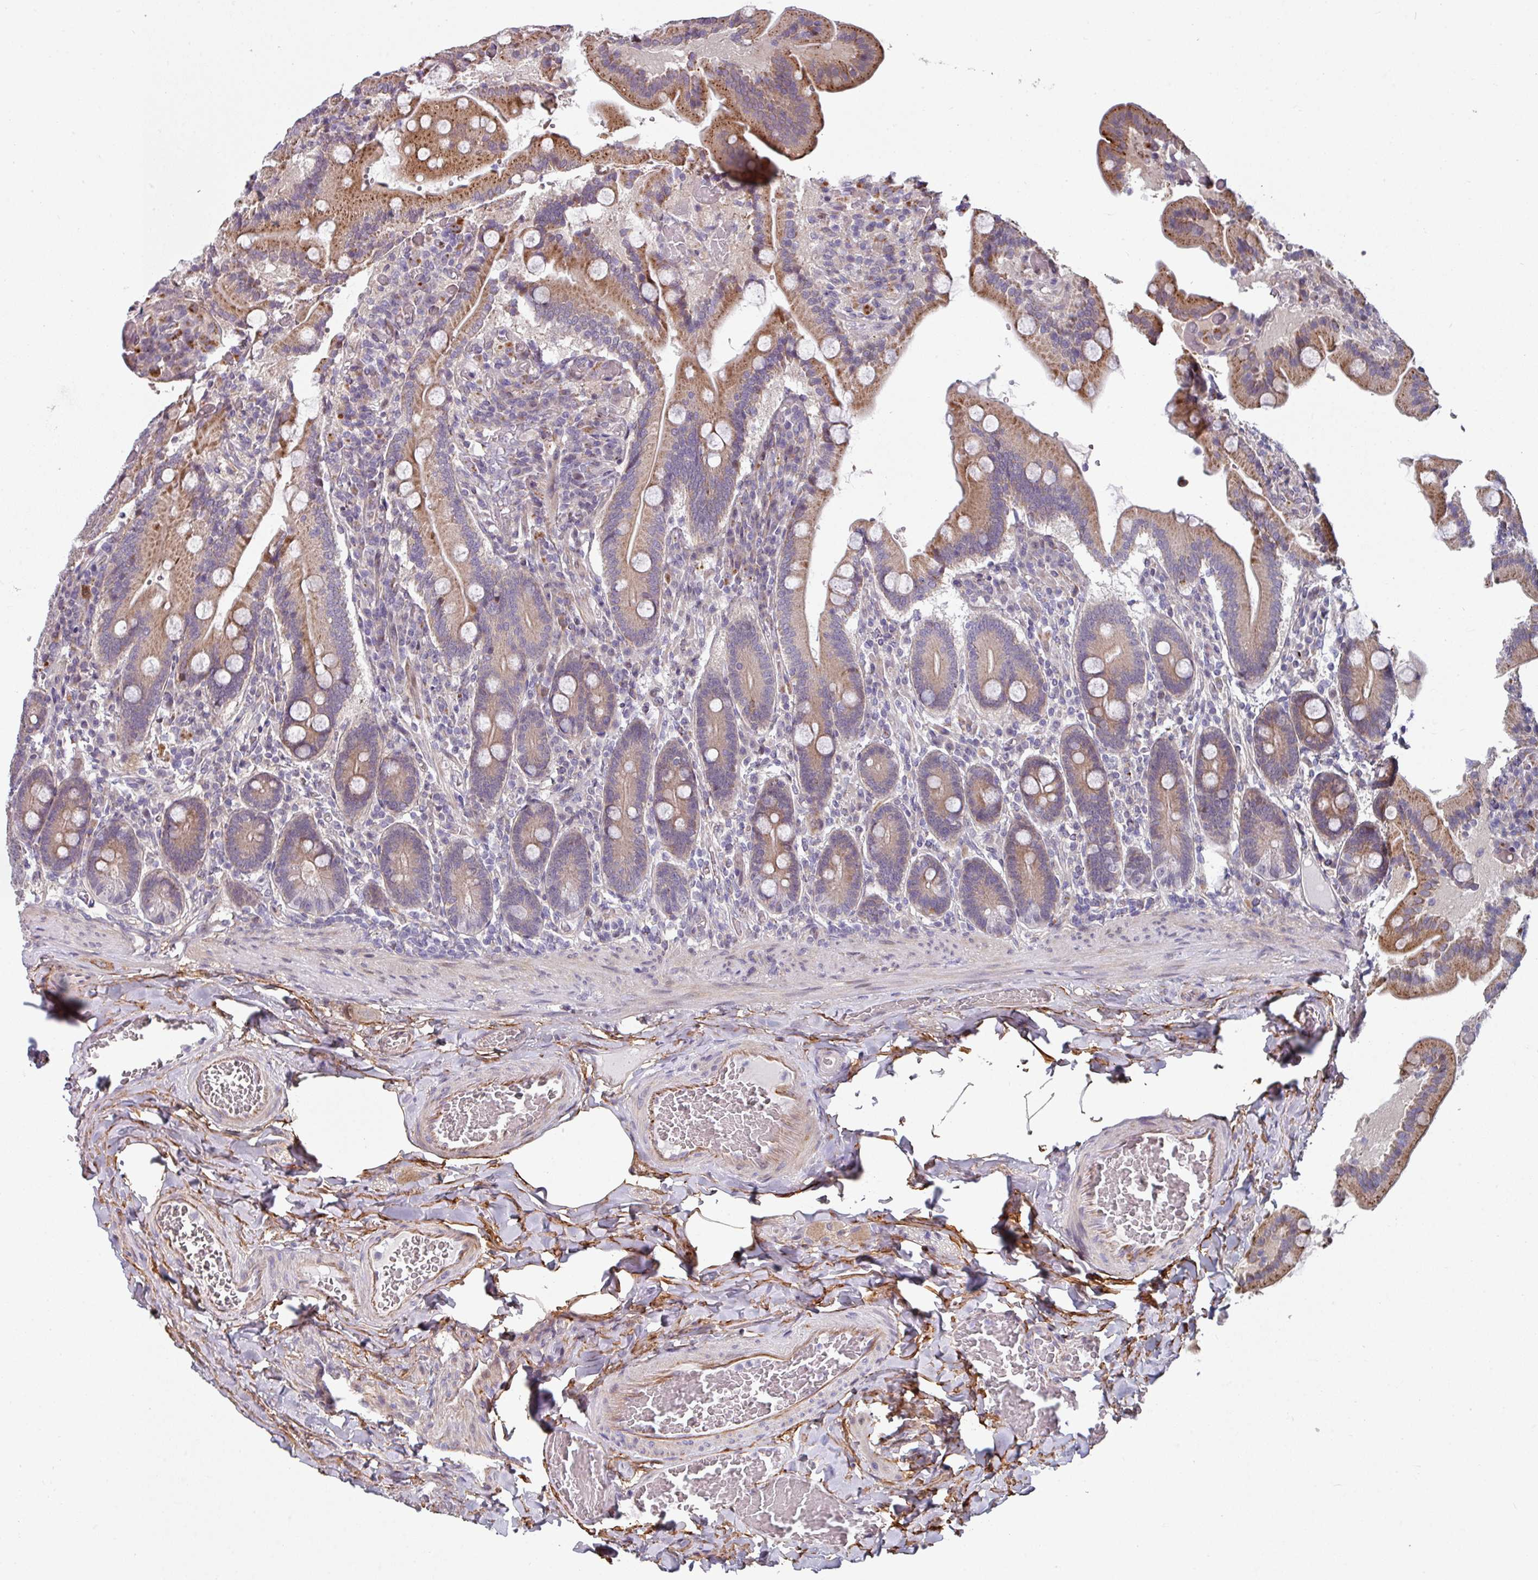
{"staining": {"intensity": "moderate", "quantity": "25%-75%", "location": "cytoplasmic/membranous"}, "tissue": "duodenum", "cell_type": "Glandular cells", "image_type": "normal", "snomed": [{"axis": "morphology", "description": "Normal tissue, NOS"}, {"axis": "topography", "description": "Duodenum"}], "caption": "Duodenum stained with a brown dye reveals moderate cytoplasmic/membranous positive staining in about 25%-75% of glandular cells.", "gene": "C2orf16", "patient": {"sex": "female", "age": 62}}